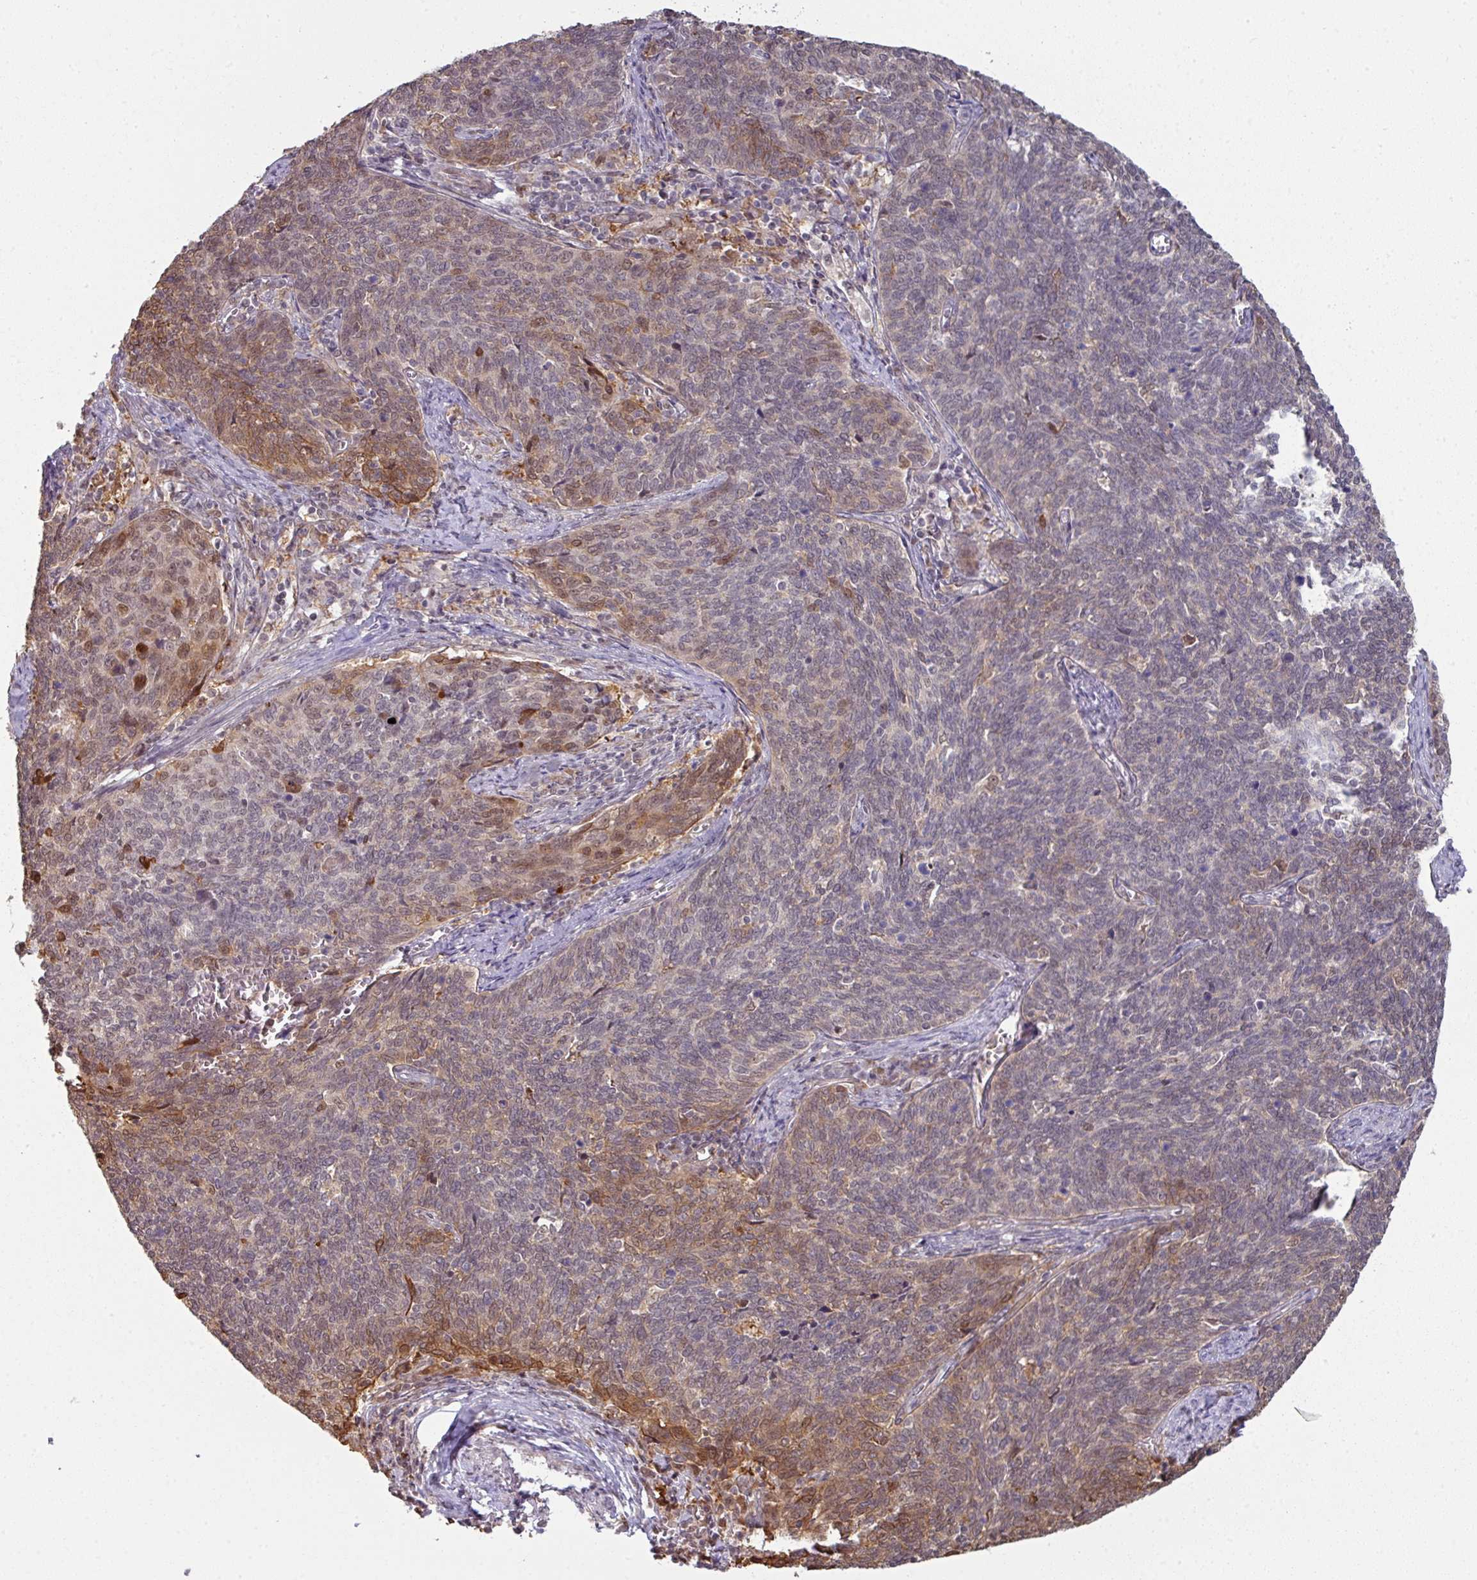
{"staining": {"intensity": "moderate", "quantity": "<25%", "location": "cytoplasmic/membranous"}, "tissue": "cervical cancer", "cell_type": "Tumor cells", "image_type": "cancer", "snomed": [{"axis": "morphology", "description": "Squamous cell carcinoma, NOS"}, {"axis": "topography", "description": "Cervix"}], "caption": "Brown immunohistochemical staining in squamous cell carcinoma (cervical) shows moderate cytoplasmic/membranous staining in about <25% of tumor cells. The staining was performed using DAB (3,3'-diaminobenzidine), with brown indicating positive protein expression. Nuclei are stained blue with hematoxylin.", "gene": "GTF2H3", "patient": {"sex": "female", "age": 39}}